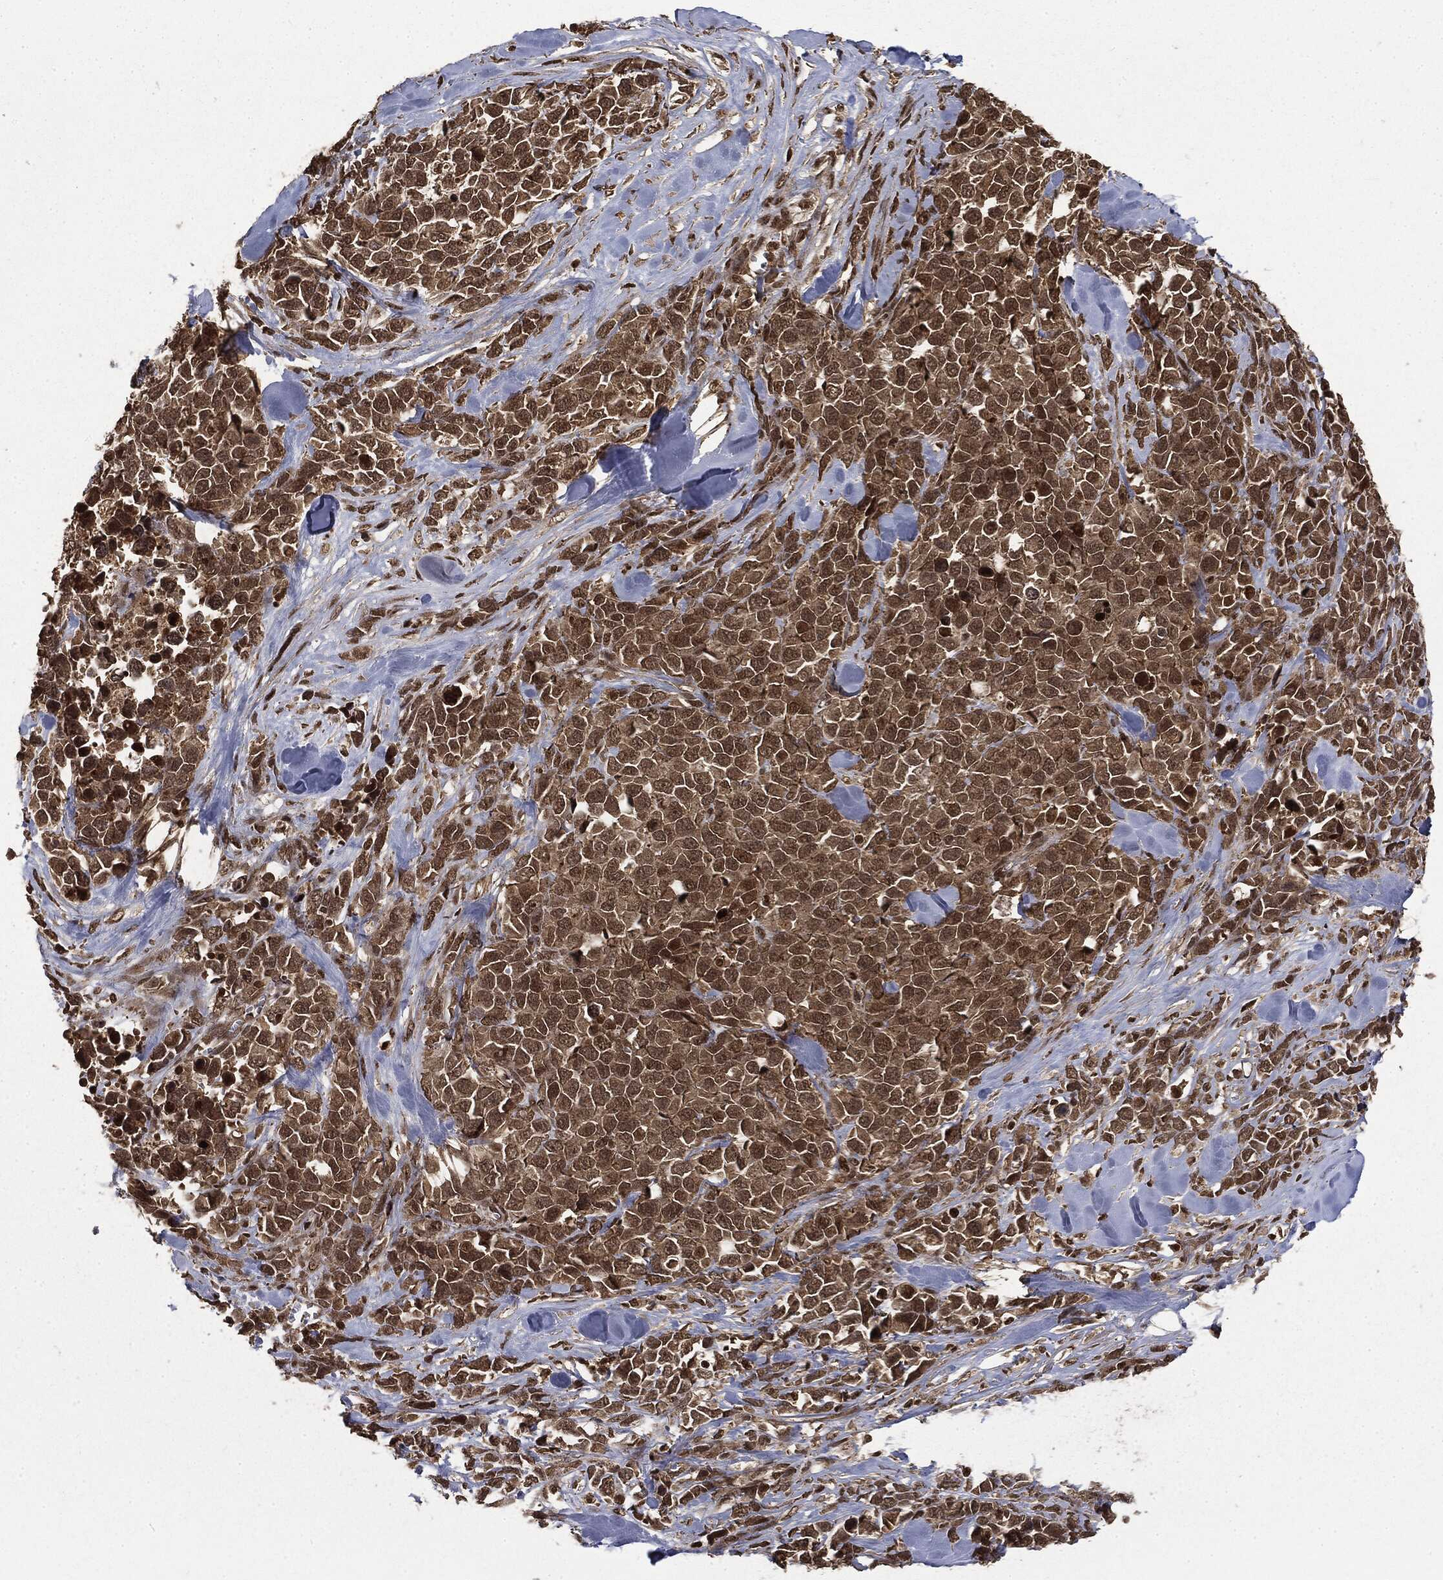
{"staining": {"intensity": "weak", "quantity": ">75%", "location": "cytoplasmic/membranous,nuclear"}, "tissue": "melanoma", "cell_type": "Tumor cells", "image_type": "cancer", "snomed": [{"axis": "morphology", "description": "Malignant melanoma, Metastatic site"}, {"axis": "topography", "description": "Skin"}], "caption": "This is a histology image of immunohistochemistry (IHC) staining of melanoma, which shows weak expression in the cytoplasmic/membranous and nuclear of tumor cells.", "gene": "CTDP1", "patient": {"sex": "male", "age": 84}}